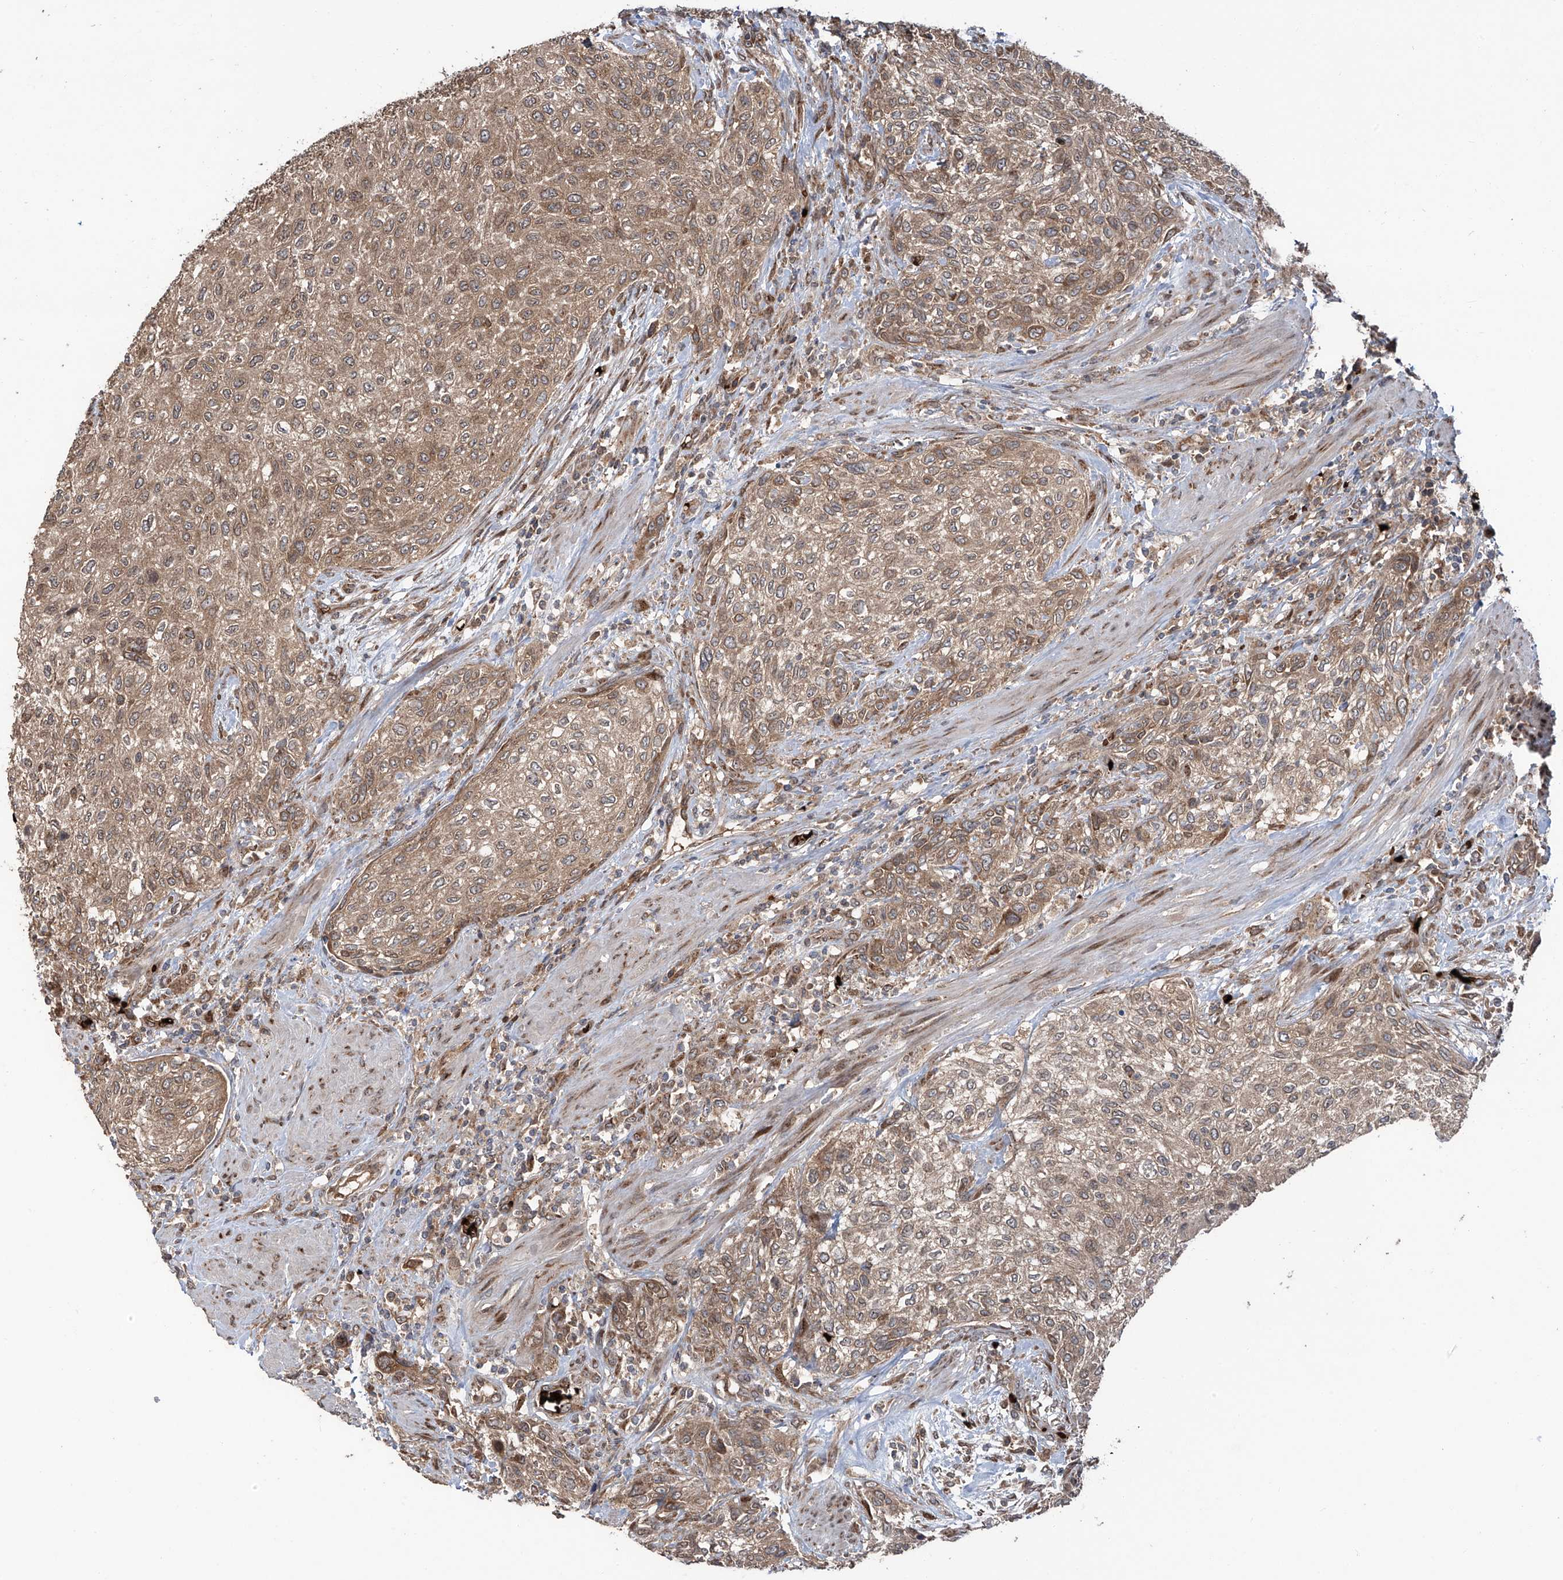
{"staining": {"intensity": "moderate", "quantity": ">75%", "location": "cytoplasmic/membranous"}, "tissue": "urothelial cancer", "cell_type": "Tumor cells", "image_type": "cancer", "snomed": [{"axis": "morphology", "description": "Urothelial carcinoma, High grade"}, {"axis": "topography", "description": "Urinary bladder"}], "caption": "Brown immunohistochemical staining in human urothelial cancer exhibits moderate cytoplasmic/membranous positivity in about >75% of tumor cells. The protein is stained brown, and the nuclei are stained in blue (DAB IHC with brightfield microscopy, high magnification).", "gene": "ZDHHC9", "patient": {"sex": "male", "age": 35}}